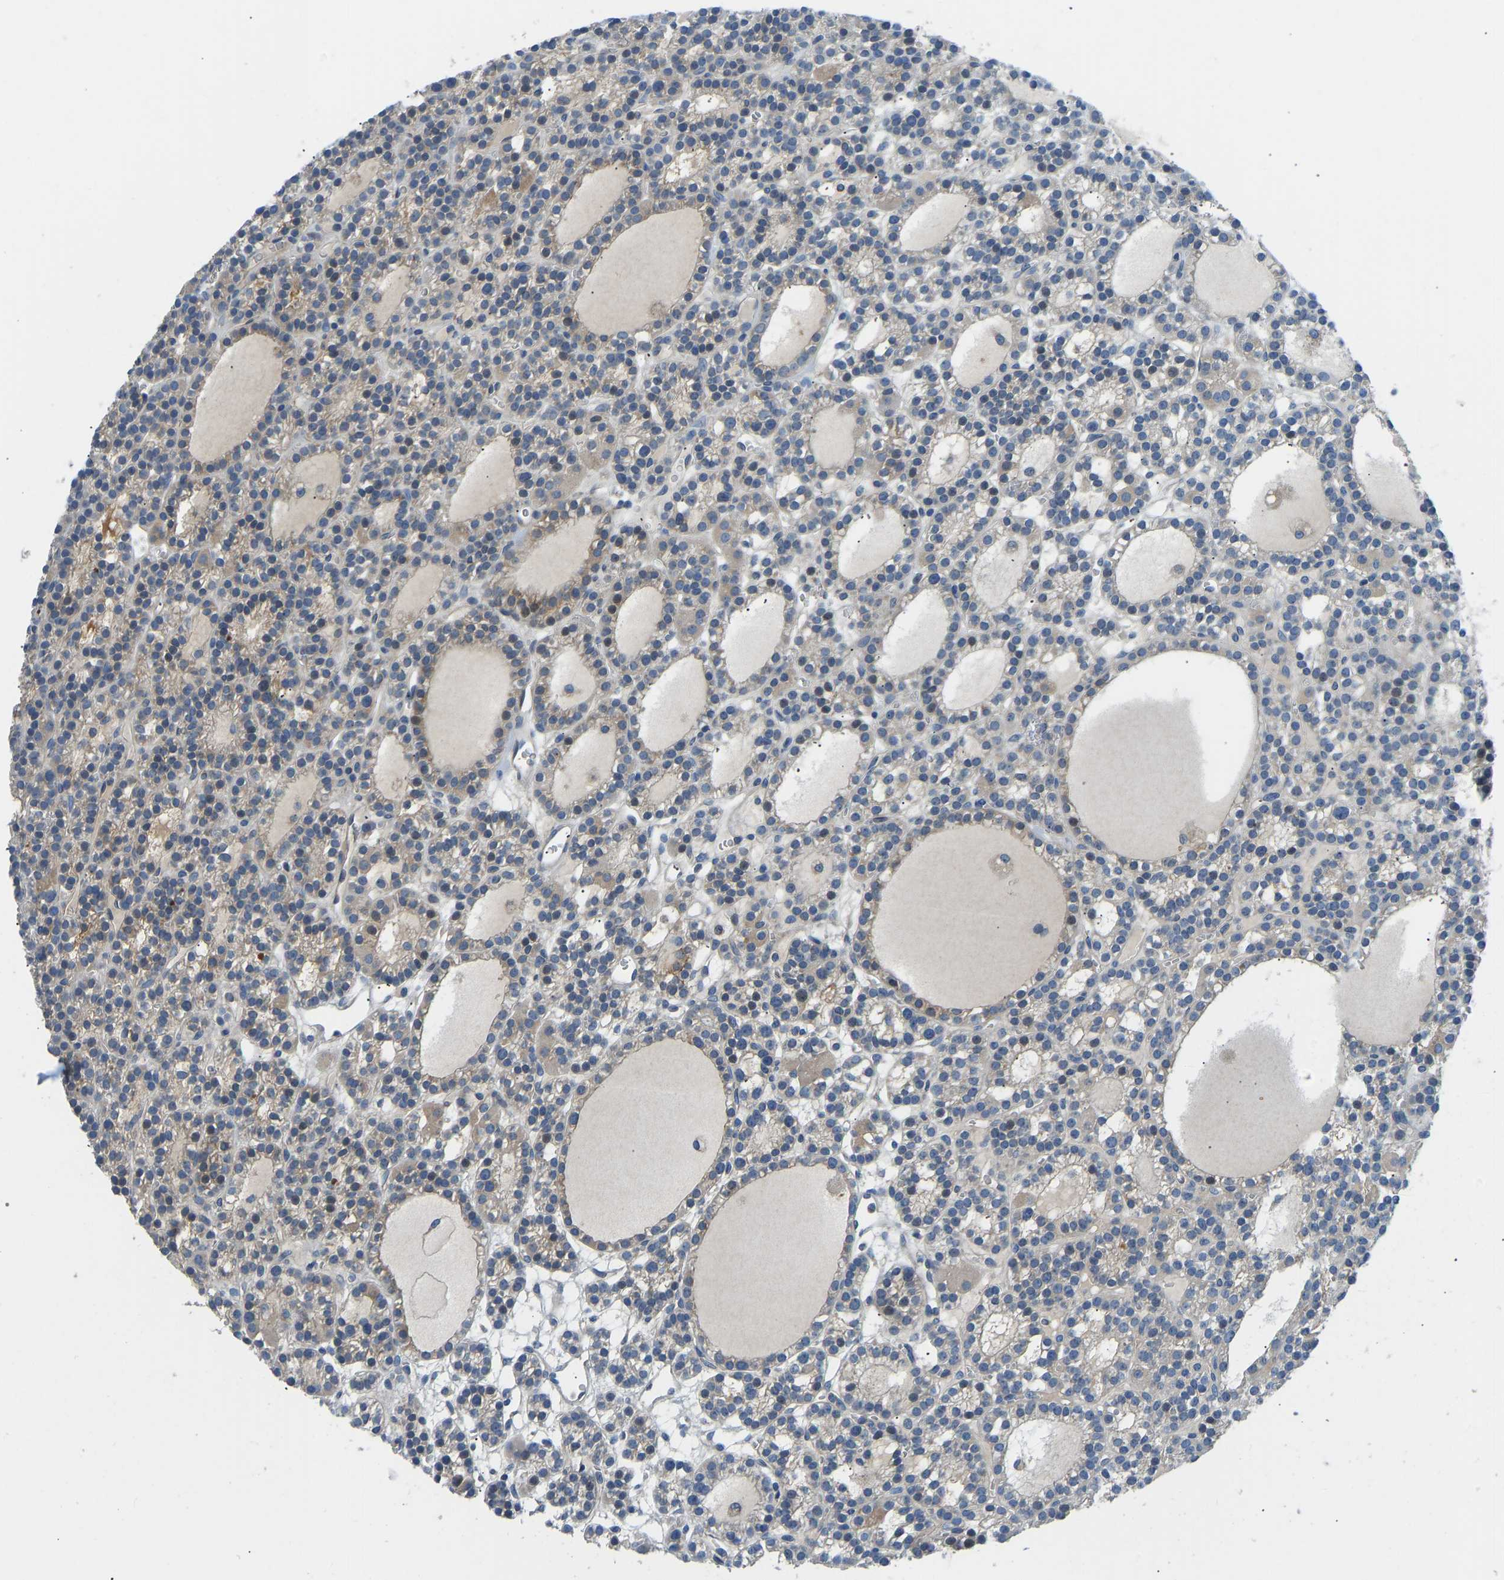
{"staining": {"intensity": "moderate", "quantity": "25%-75%", "location": "cytoplasmic/membranous"}, "tissue": "parathyroid gland", "cell_type": "Glandular cells", "image_type": "normal", "snomed": [{"axis": "morphology", "description": "Normal tissue, NOS"}, {"axis": "morphology", "description": "Adenoma, NOS"}, {"axis": "topography", "description": "Parathyroid gland"}], "caption": "IHC image of benign parathyroid gland stained for a protein (brown), which shows medium levels of moderate cytoplasmic/membranous positivity in about 25%-75% of glandular cells.", "gene": "RBP1", "patient": {"sex": "female", "age": 58}}